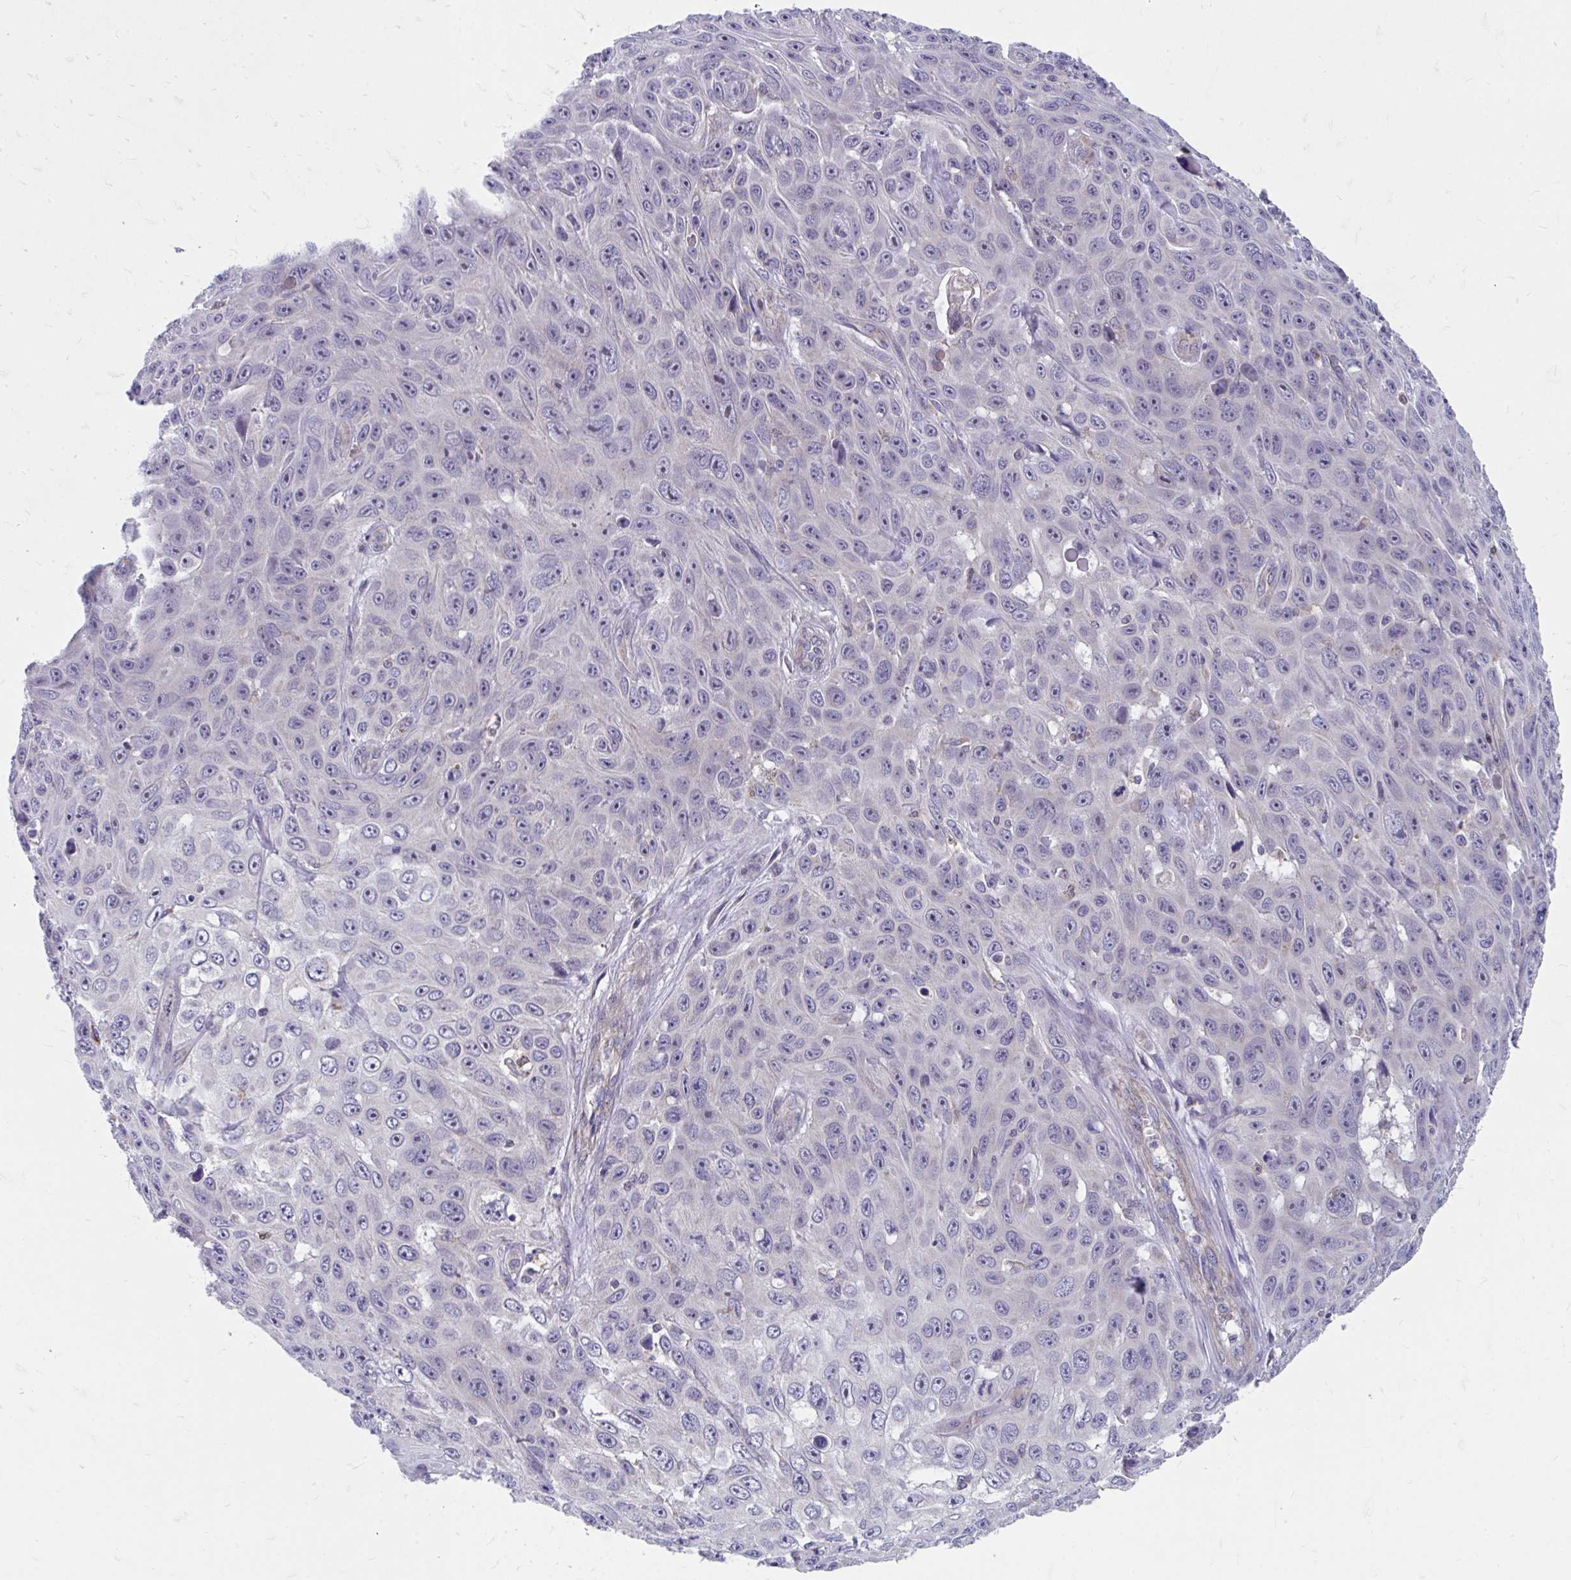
{"staining": {"intensity": "negative", "quantity": "none", "location": "none"}, "tissue": "skin cancer", "cell_type": "Tumor cells", "image_type": "cancer", "snomed": [{"axis": "morphology", "description": "Squamous cell carcinoma, NOS"}, {"axis": "topography", "description": "Skin"}], "caption": "Skin cancer (squamous cell carcinoma) was stained to show a protein in brown. There is no significant staining in tumor cells. The staining is performed using DAB (3,3'-diaminobenzidine) brown chromogen with nuclei counter-stained in using hematoxylin.", "gene": "FHIP1B", "patient": {"sex": "male", "age": 82}}